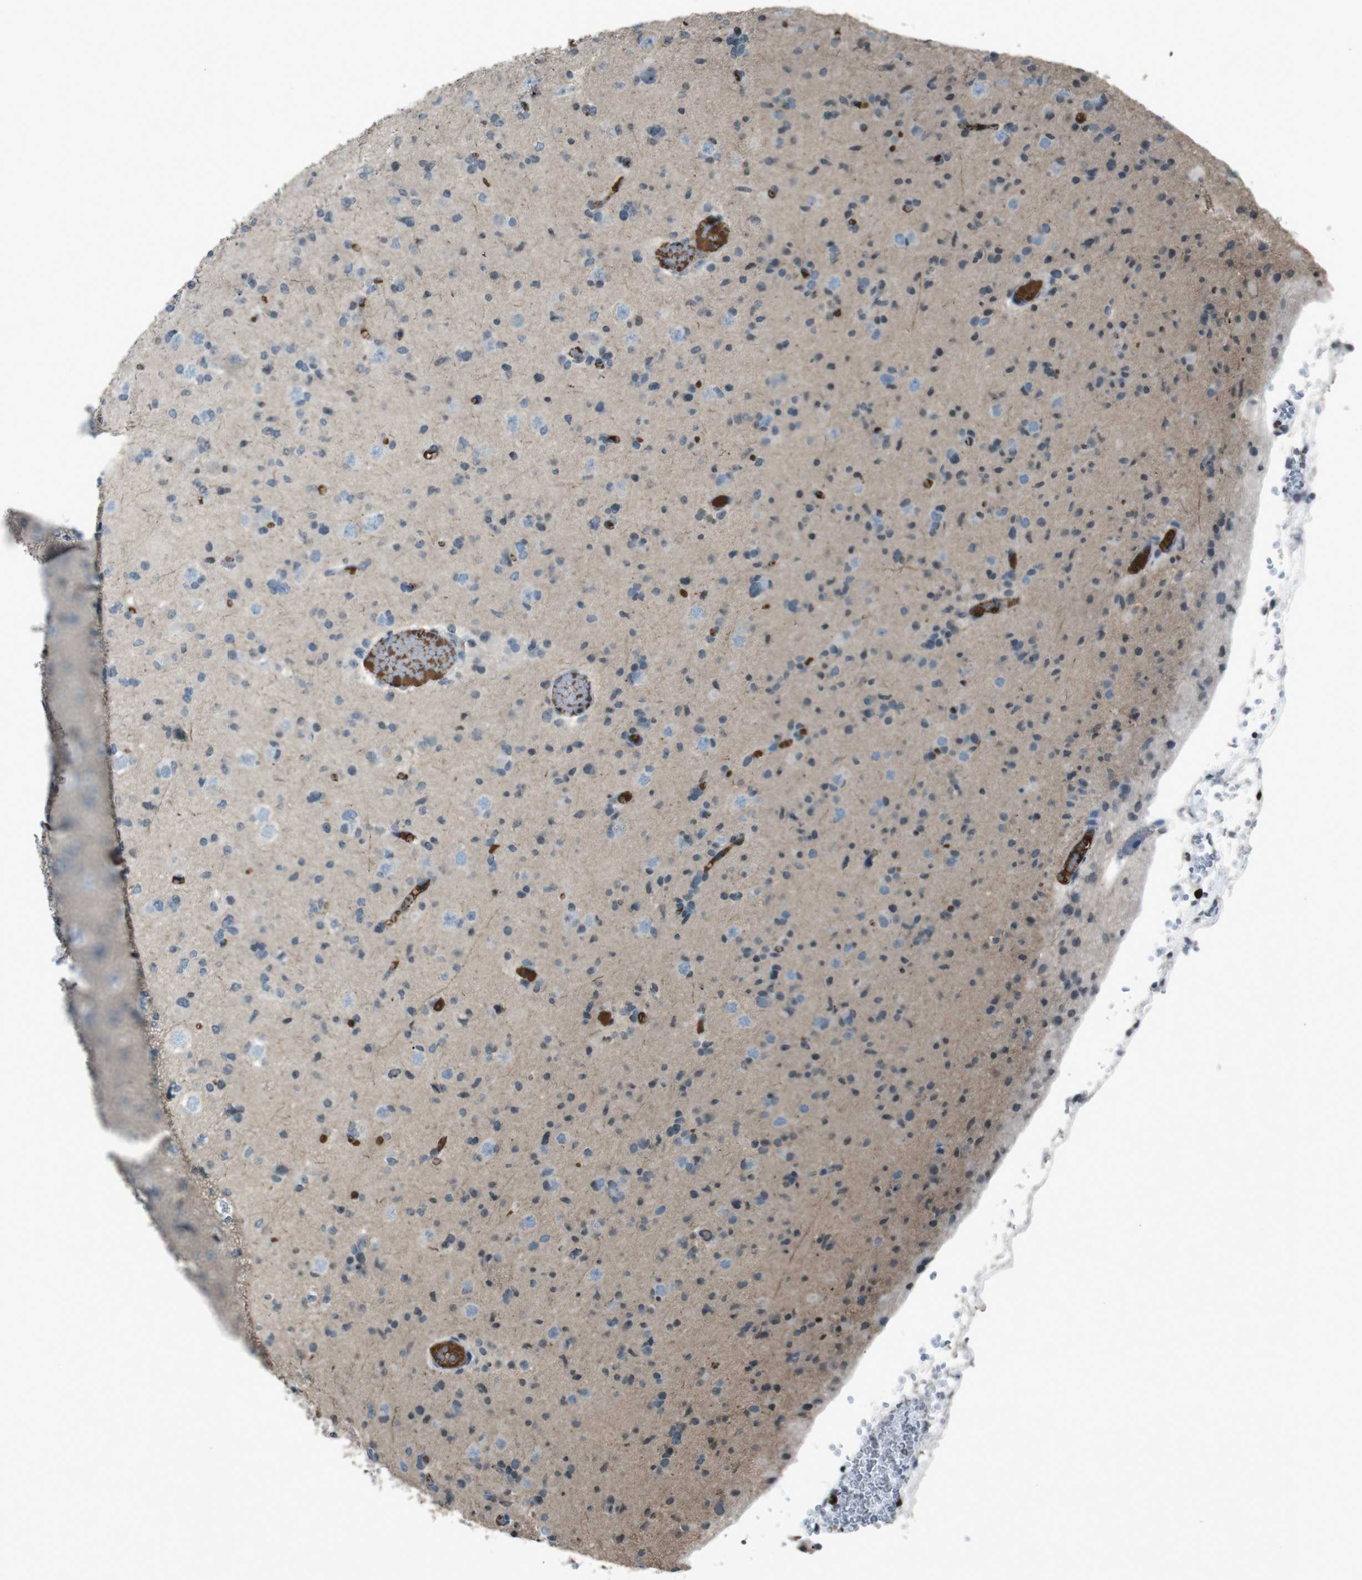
{"staining": {"intensity": "weak", "quantity": "<25%", "location": "cytoplasmic/membranous"}, "tissue": "glioma", "cell_type": "Tumor cells", "image_type": "cancer", "snomed": [{"axis": "morphology", "description": "Glioma, malignant, Low grade"}, {"axis": "topography", "description": "Brain"}], "caption": "DAB immunohistochemical staining of malignant glioma (low-grade) shows no significant positivity in tumor cells. (IHC, brightfield microscopy, high magnification).", "gene": "UGT1A6", "patient": {"sex": "female", "age": 22}}